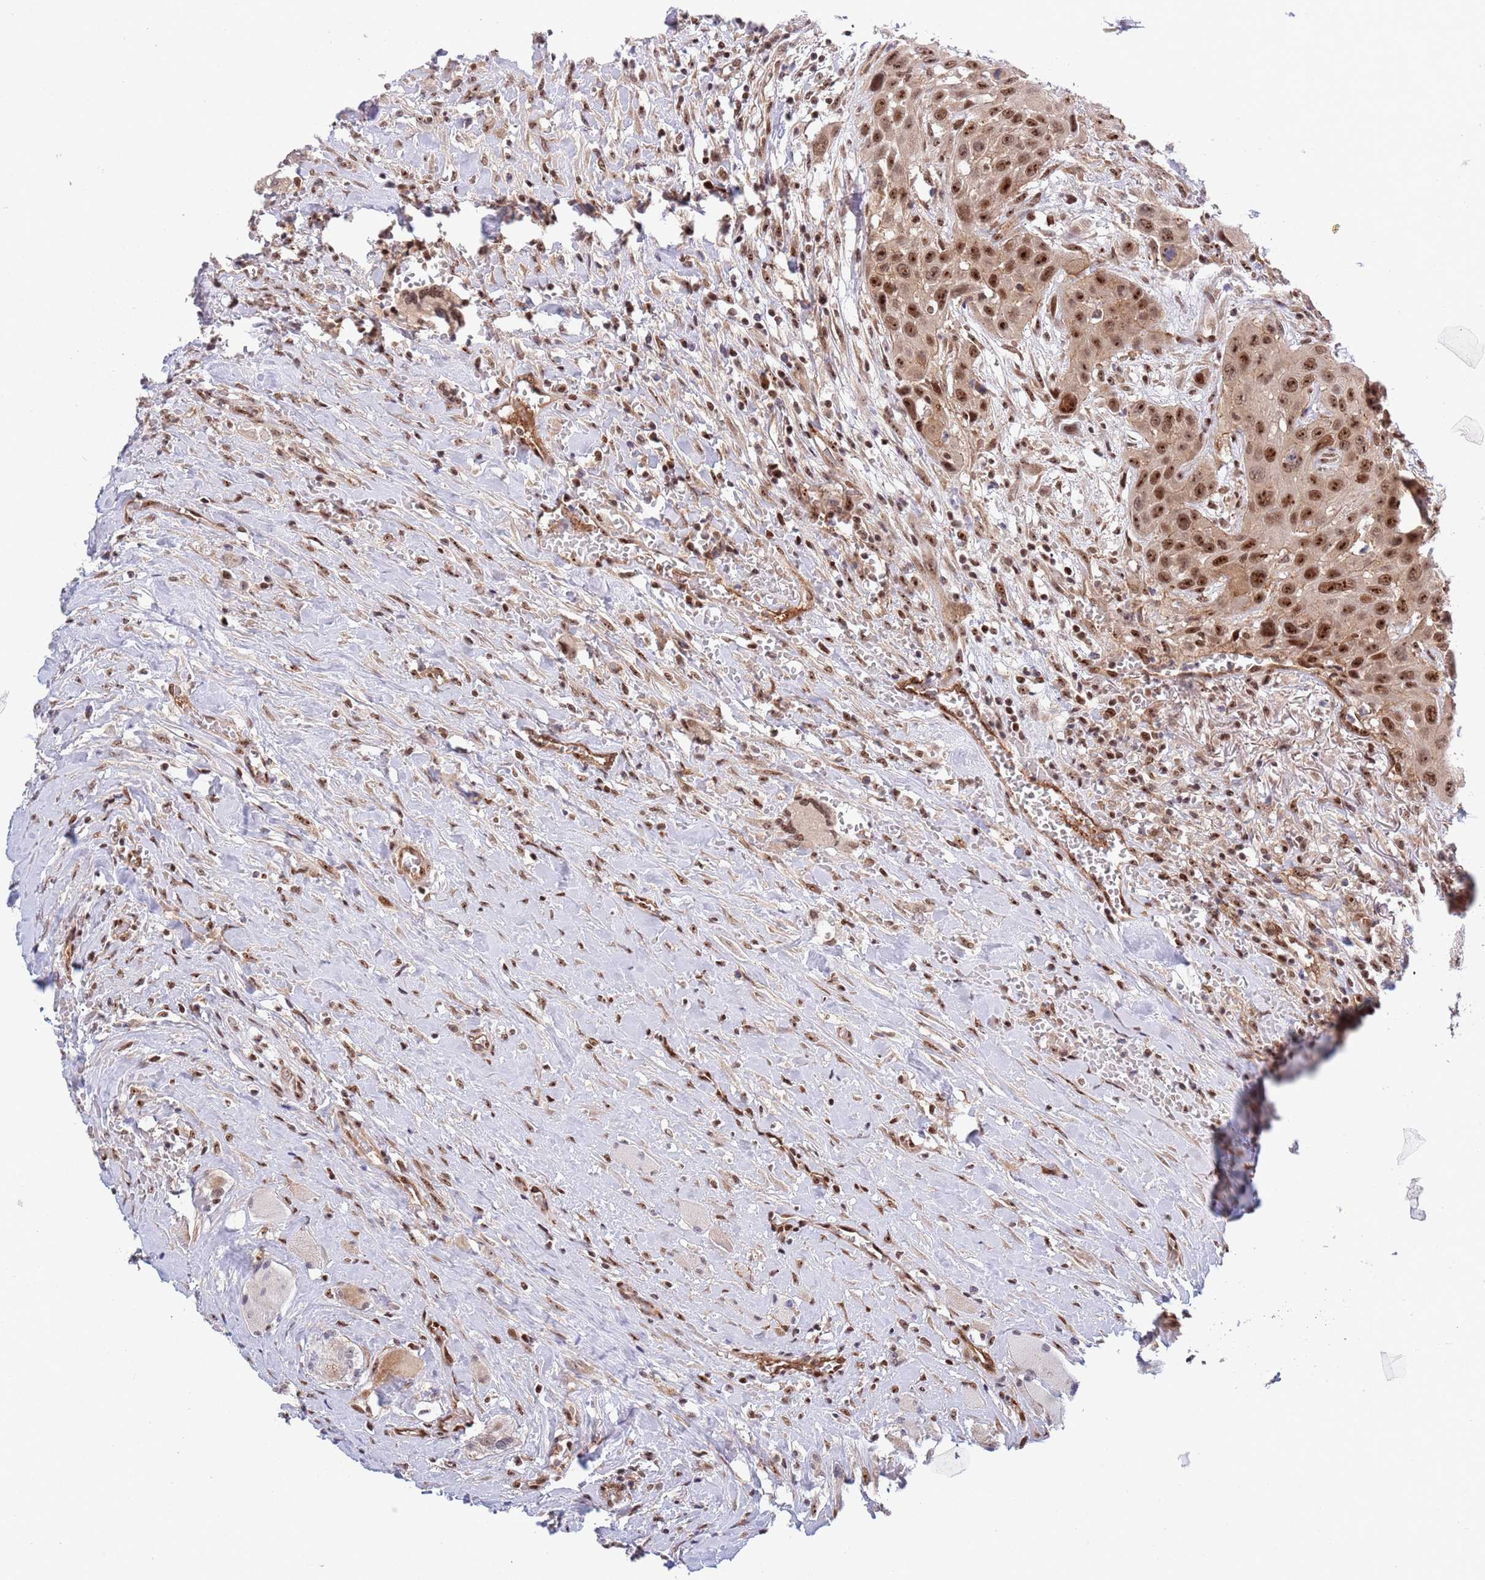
{"staining": {"intensity": "moderate", "quantity": ">75%", "location": "nuclear"}, "tissue": "head and neck cancer", "cell_type": "Tumor cells", "image_type": "cancer", "snomed": [{"axis": "morphology", "description": "Squamous cell carcinoma, NOS"}, {"axis": "topography", "description": "Head-Neck"}], "caption": "Squamous cell carcinoma (head and neck) stained with a brown dye displays moderate nuclear positive positivity in about >75% of tumor cells.", "gene": "TBX10", "patient": {"sex": "male", "age": 81}}